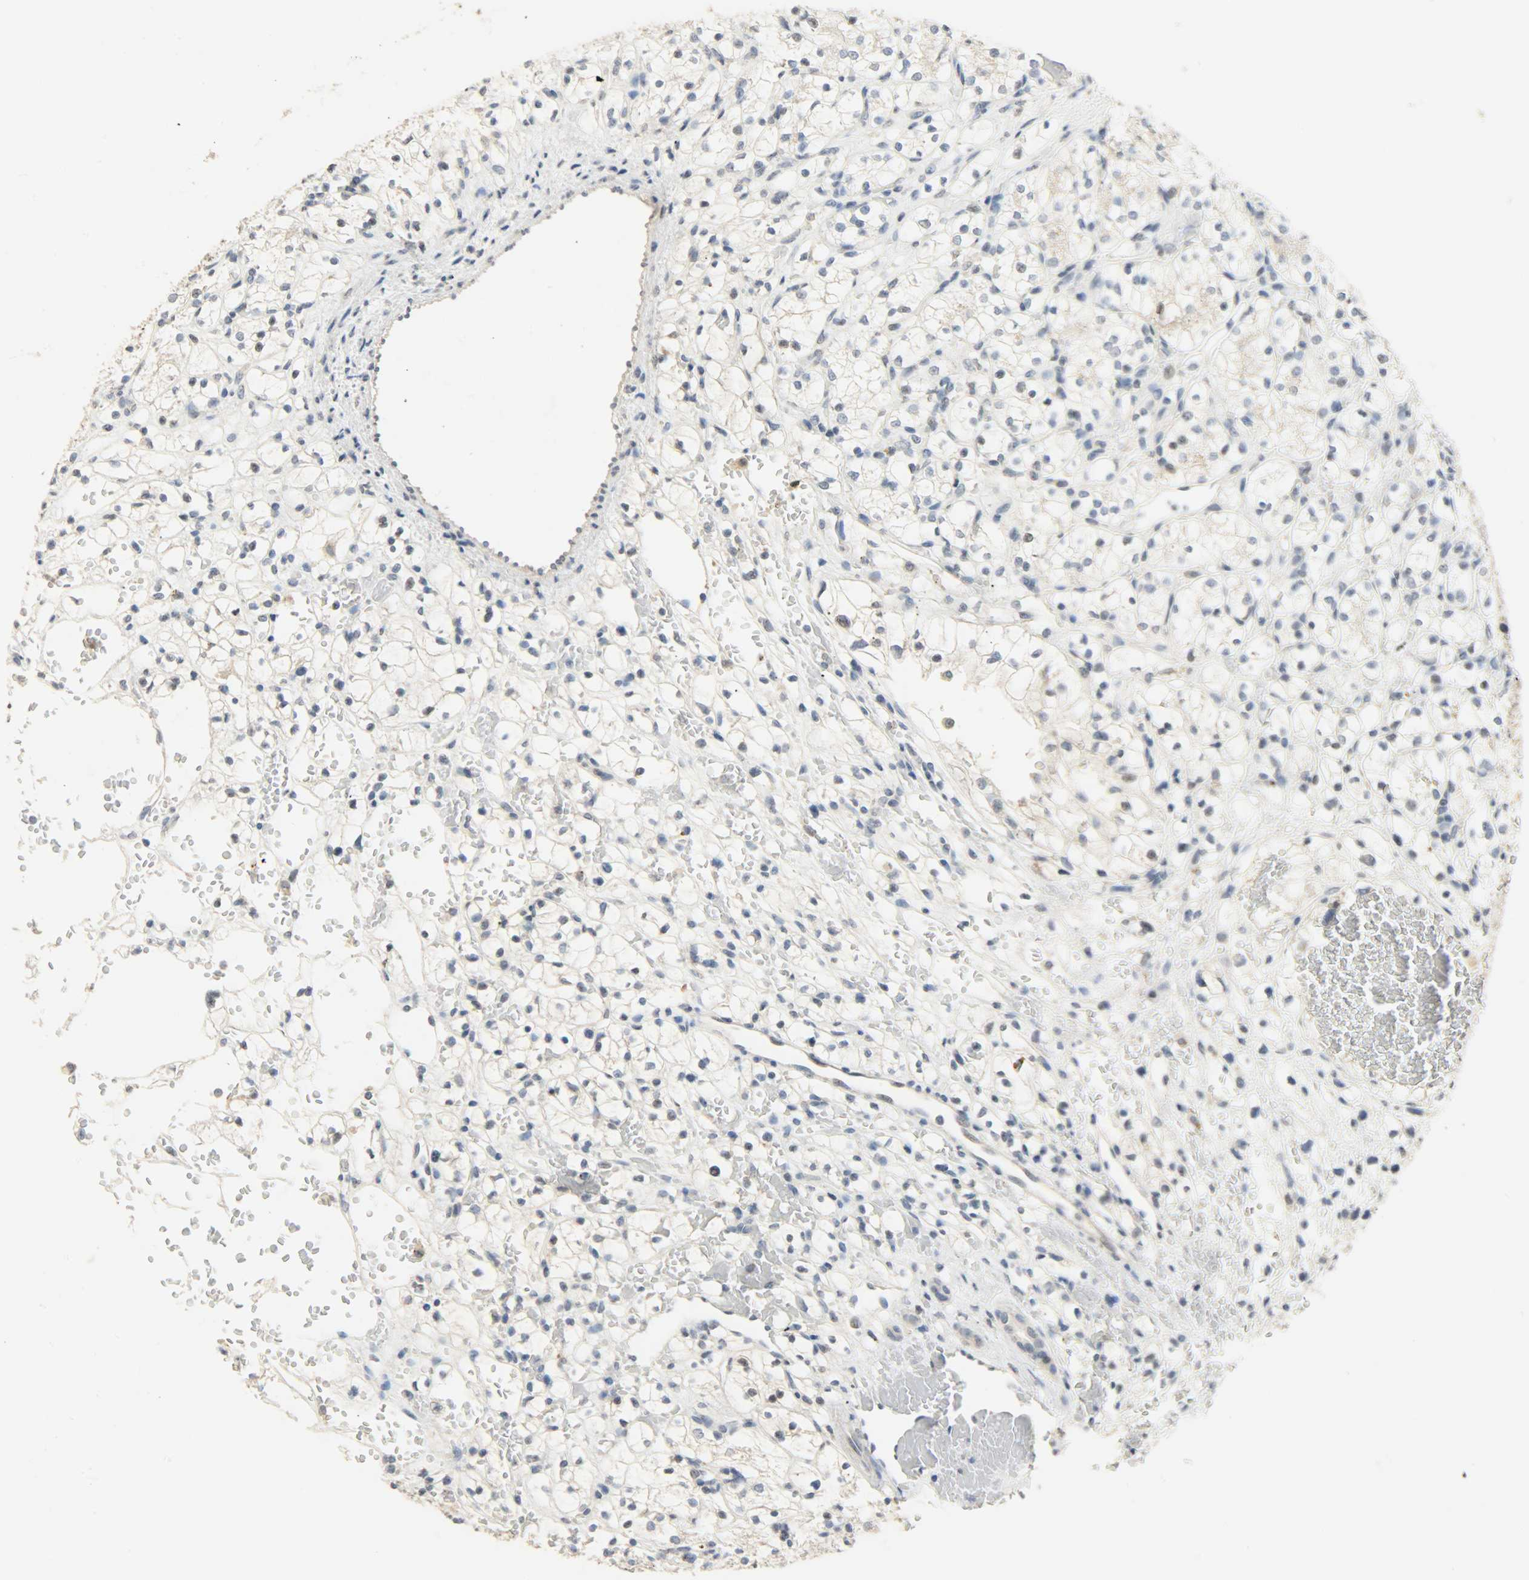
{"staining": {"intensity": "negative", "quantity": "none", "location": "none"}, "tissue": "renal cancer", "cell_type": "Tumor cells", "image_type": "cancer", "snomed": [{"axis": "morphology", "description": "Adenocarcinoma, NOS"}, {"axis": "topography", "description": "Kidney"}], "caption": "Tumor cells are negative for protein expression in human renal adenocarcinoma.", "gene": "DNAJB6", "patient": {"sex": "female", "age": 60}}